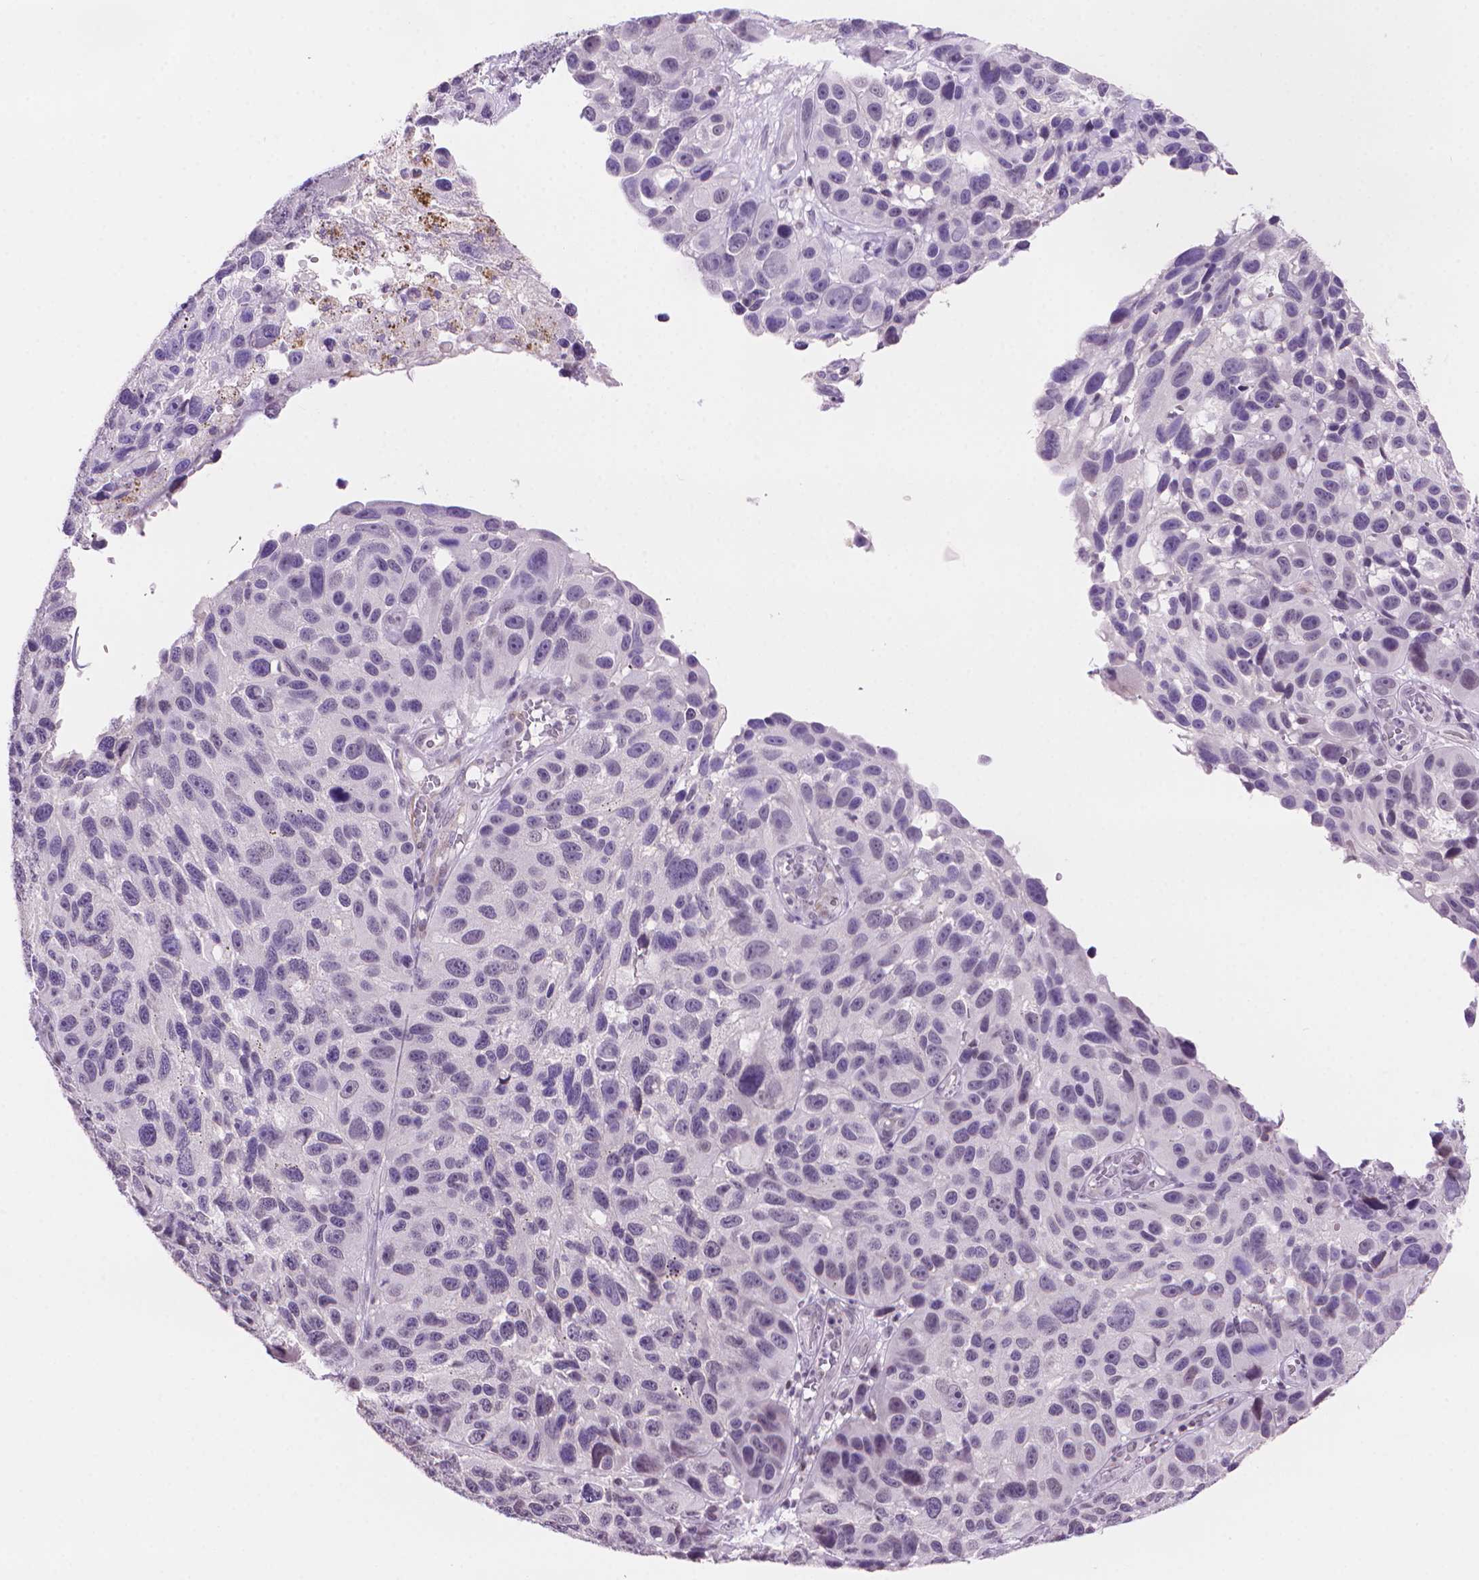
{"staining": {"intensity": "negative", "quantity": "none", "location": "none"}, "tissue": "melanoma", "cell_type": "Tumor cells", "image_type": "cancer", "snomed": [{"axis": "morphology", "description": "Malignant melanoma, NOS"}, {"axis": "topography", "description": "Skin"}], "caption": "Immunohistochemistry (IHC) of malignant melanoma displays no expression in tumor cells.", "gene": "TMEM184A", "patient": {"sex": "male", "age": 53}}